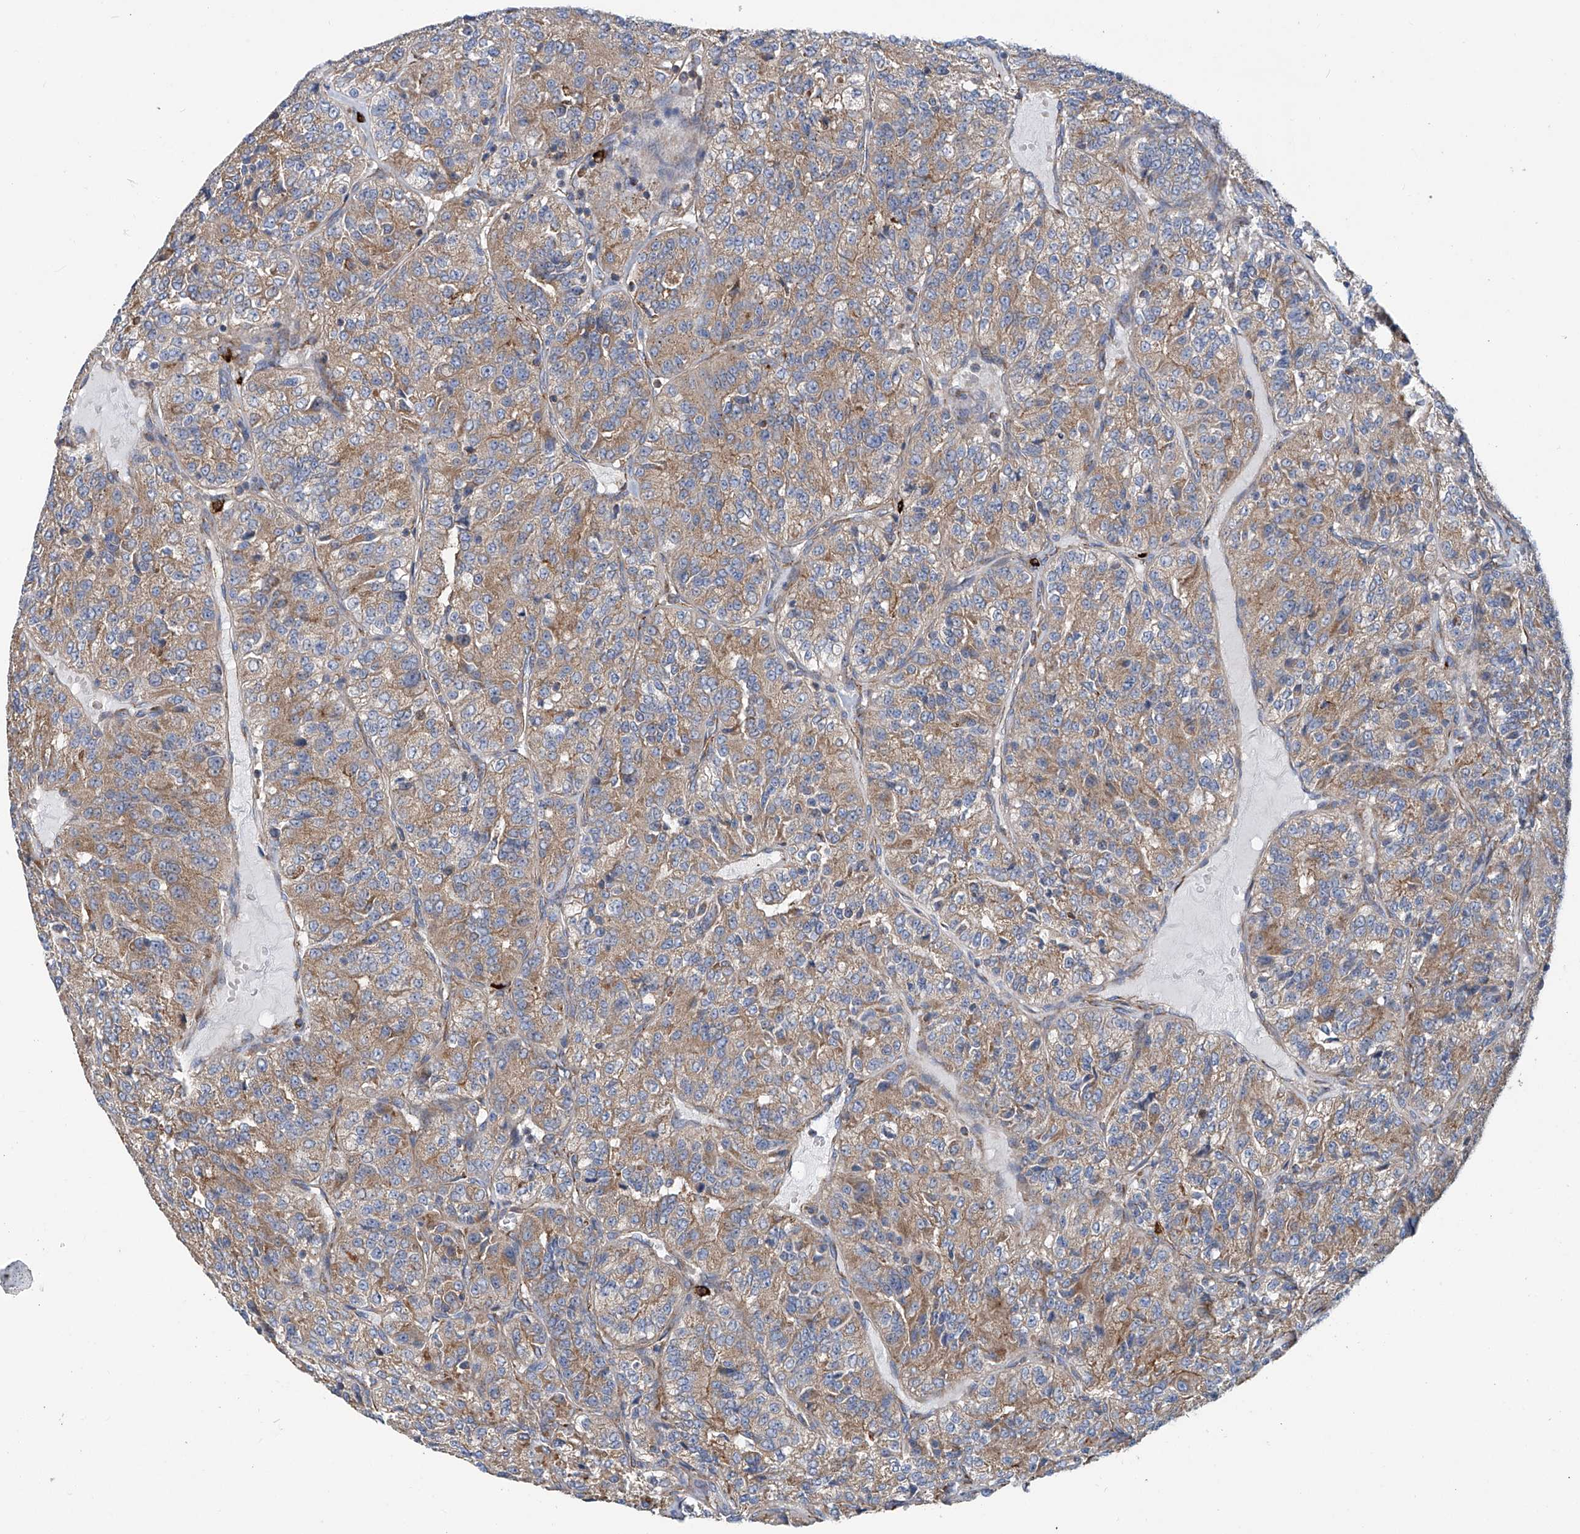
{"staining": {"intensity": "moderate", "quantity": ">75%", "location": "cytoplasmic/membranous"}, "tissue": "renal cancer", "cell_type": "Tumor cells", "image_type": "cancer", "snomed": [{"axis": "morphology", "description": "Adenocarcinoma, NOS"}, {"axis": "topography", "description": "Kidney"}], "caption": "Human adenocarcinoma (renal) stained with a brown dye shows moderate cytoplasmic/membranous positive expression in about >75% of tumor cells.", "gene": "SENP2", "patient": {"sex": "female", "age": 63}}